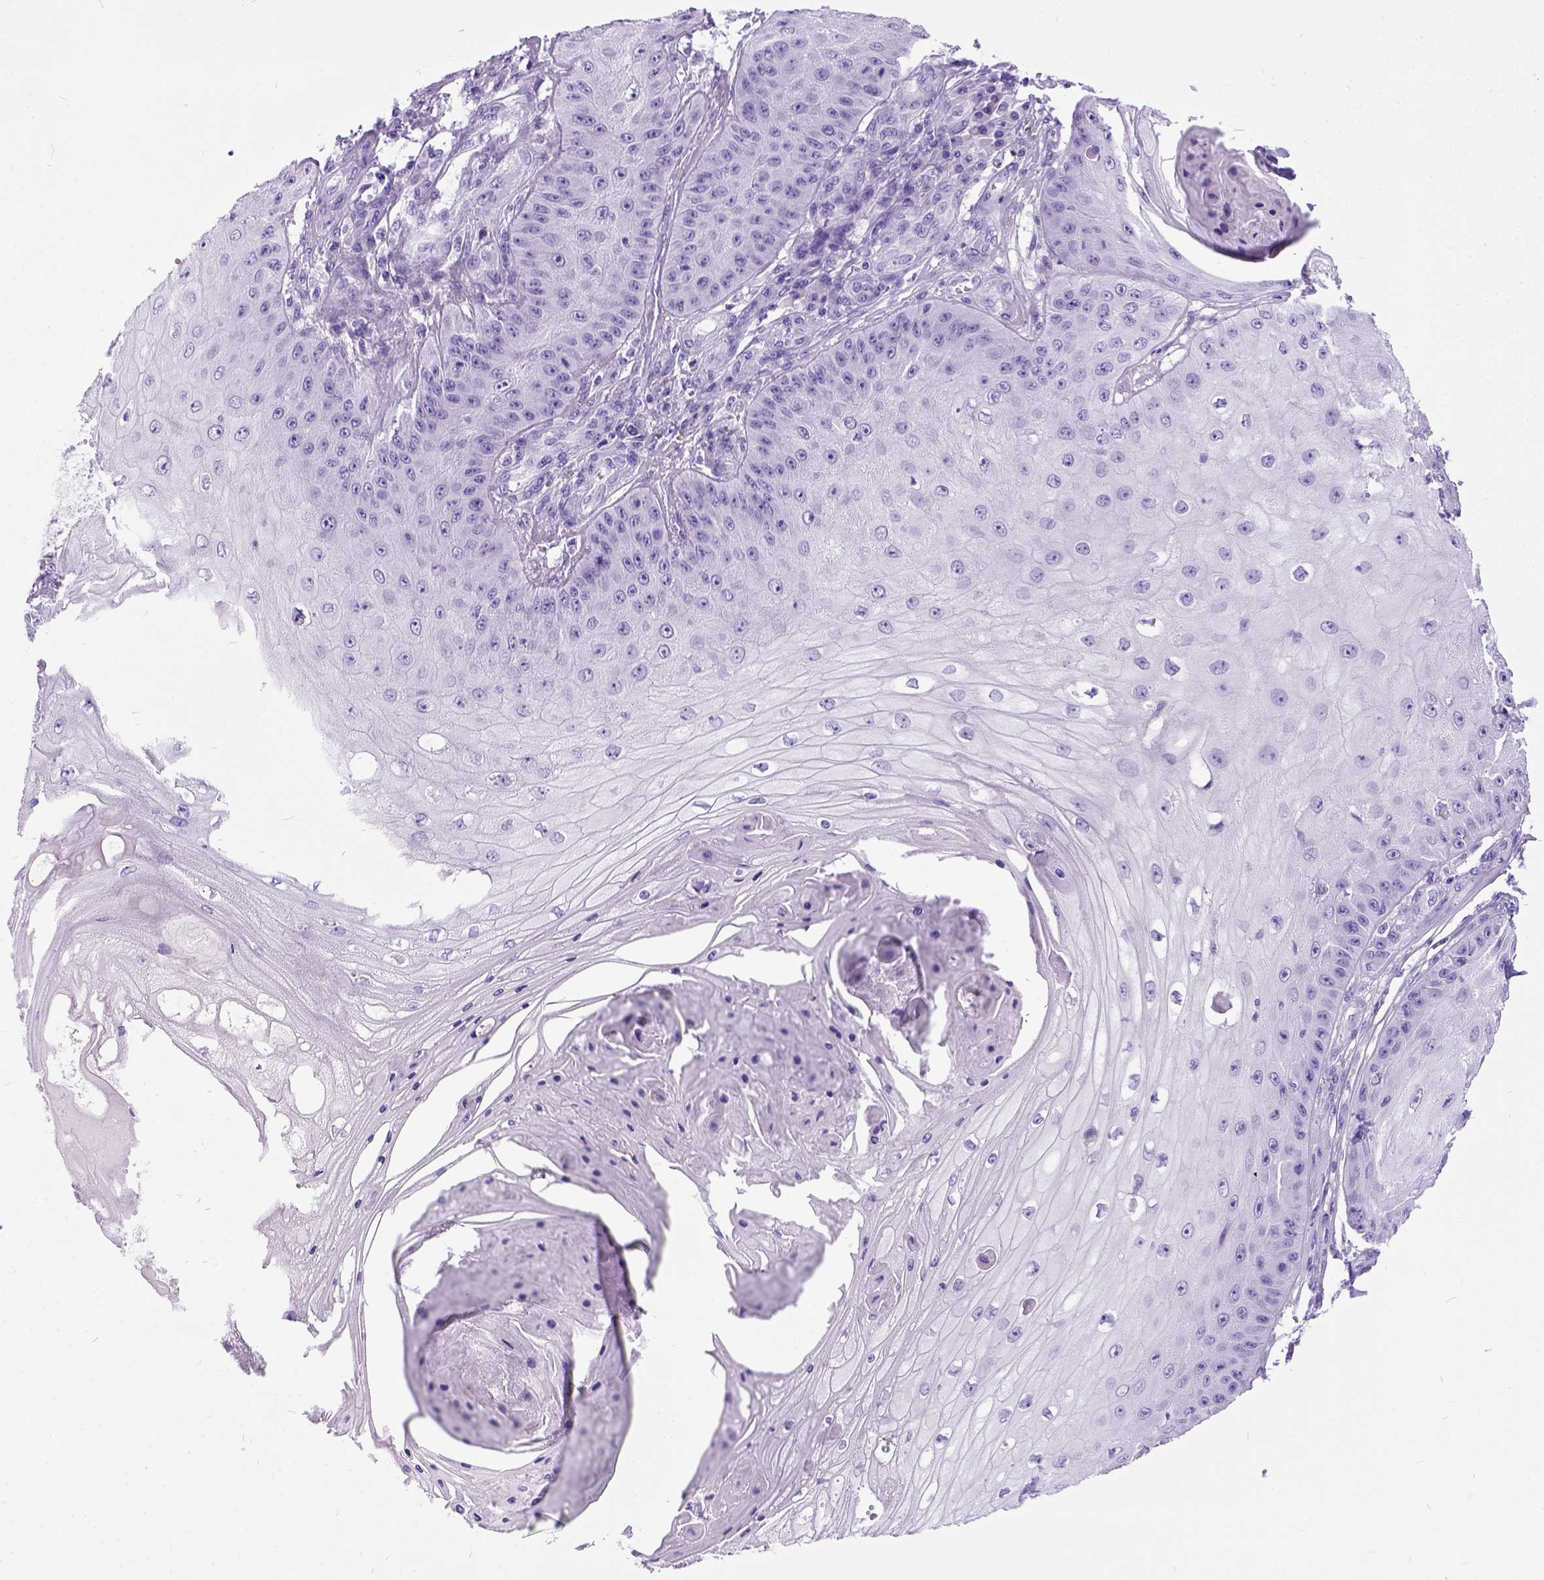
{"staining": {"intensity": "negative", "quantity": "none", "location": "none"}, "tissue": "skin cancer", "cell_type": "Tumor cells", "image_type": "cancer", "snomed": [{"axis": "morphology", "description": "Squamous cell carcinoma, NOS"}, {"axis": "topography", "description": "Skin"}], "caption": "A high-resolution micrograph shows IHC staining of squamous cell carcinoma (skin), which demonstrates no significant expression in tumor cells.", "gene": "IGF2", "patient": {"sex": "male", "age": 70}}